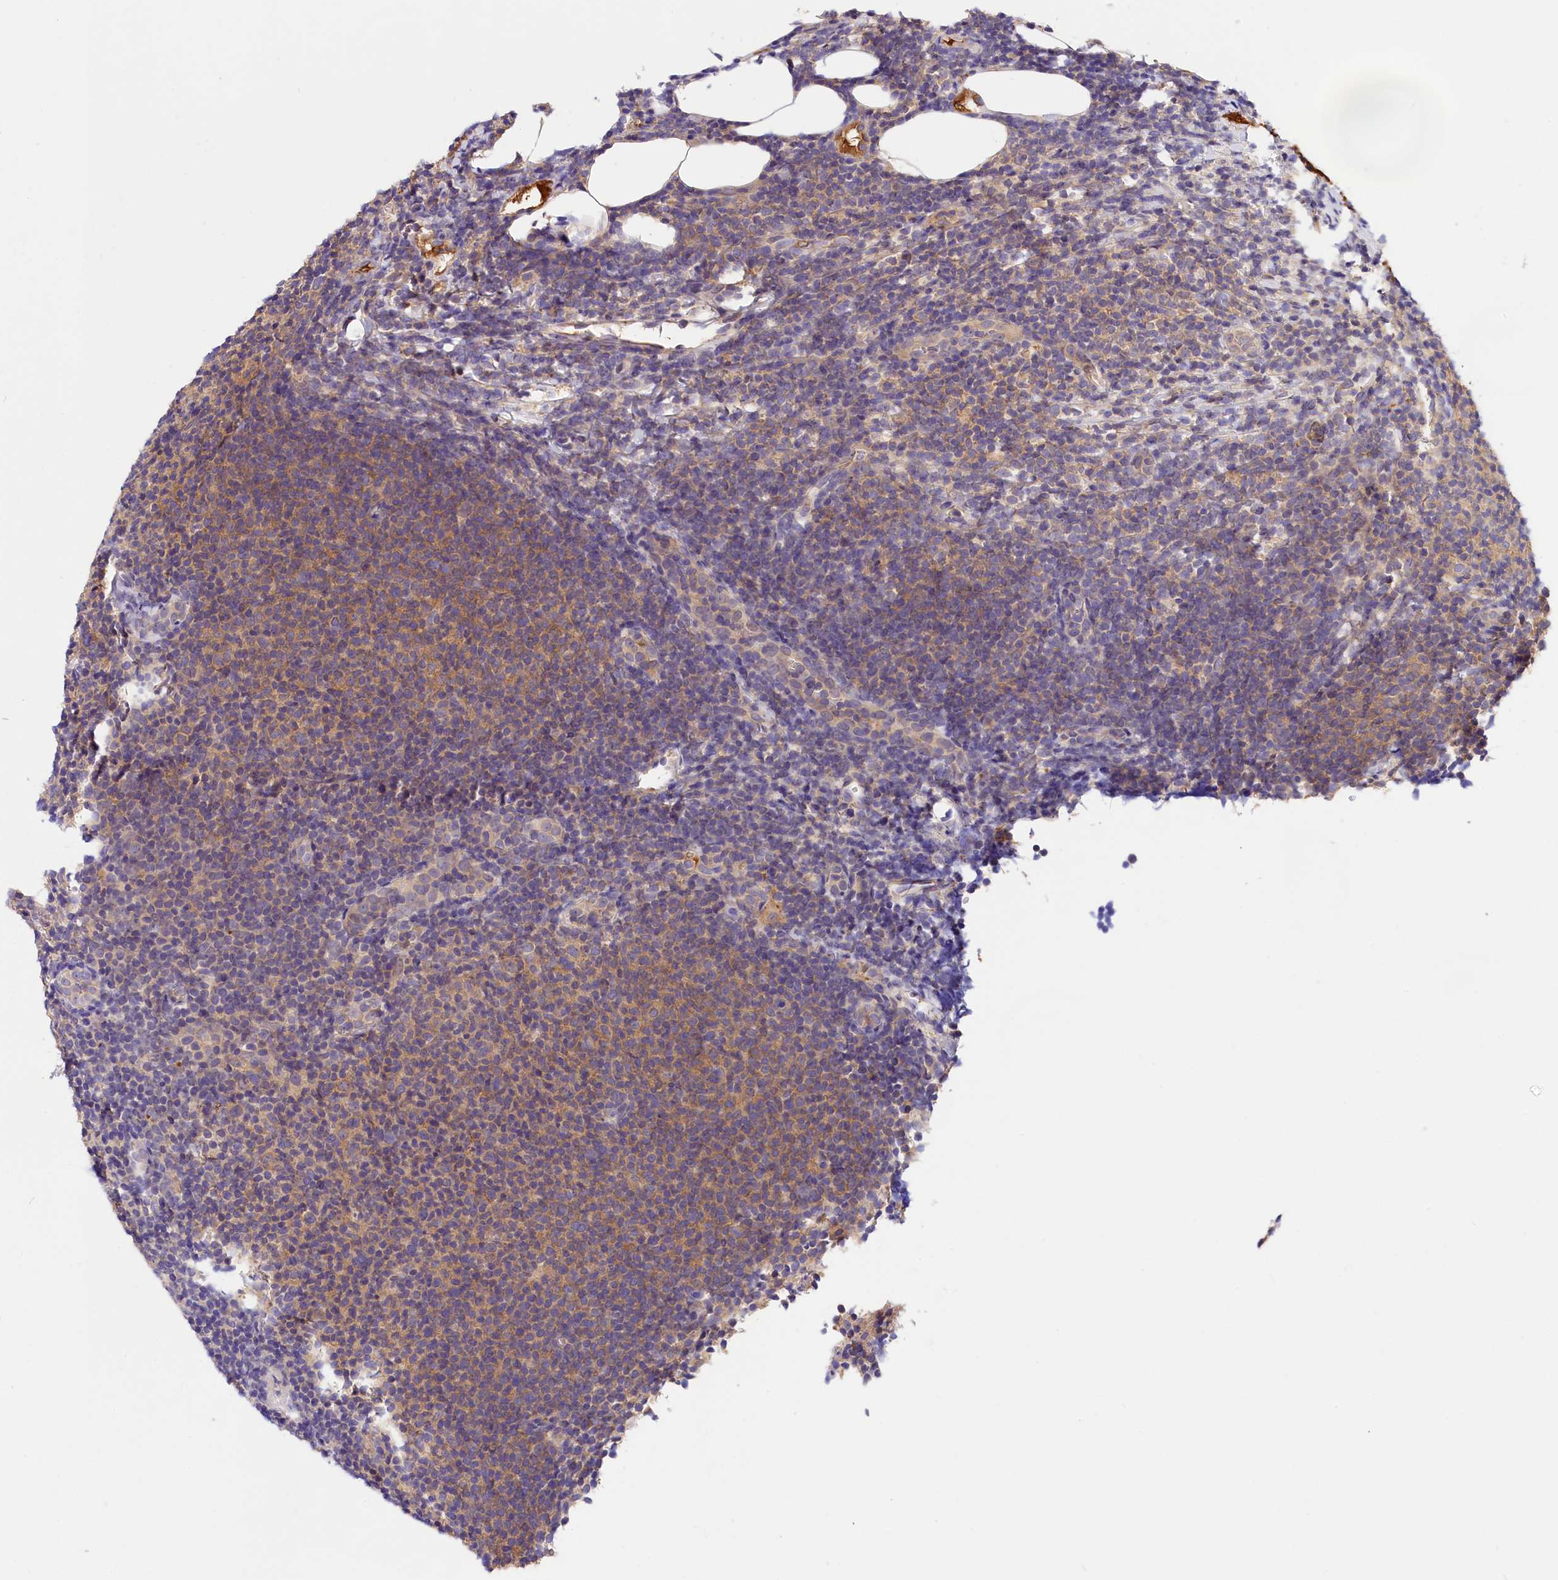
{"staining": {"intensity": "moderate", "quantity": "<25%", "location": "cytoplasmic/membranous"}, "tissue": "lymphoma", "cell_type": "Tumor cells", "image_type": "cancer", "snomed": [{"axis": "morphology", "description": "Malignant lymphoma, non-Hodgkin's type, Low grade"}, {"axis": "topography", "description": "Lymph node"}], "caption": "A high-resolution micrograph shows immunohistochemistry staining of lymphoma, which shows moderate cytoplasmic/membranous expression in approximately <25% of tumor cells. The staining was performed using DAB (3,3'-diaminobenzidine), with brown indicating positive protein expression. Nuclei are stained blue with hematoxylin.", "gene": "ARMC6", "patient": {"sex": "male", "age": 66}}